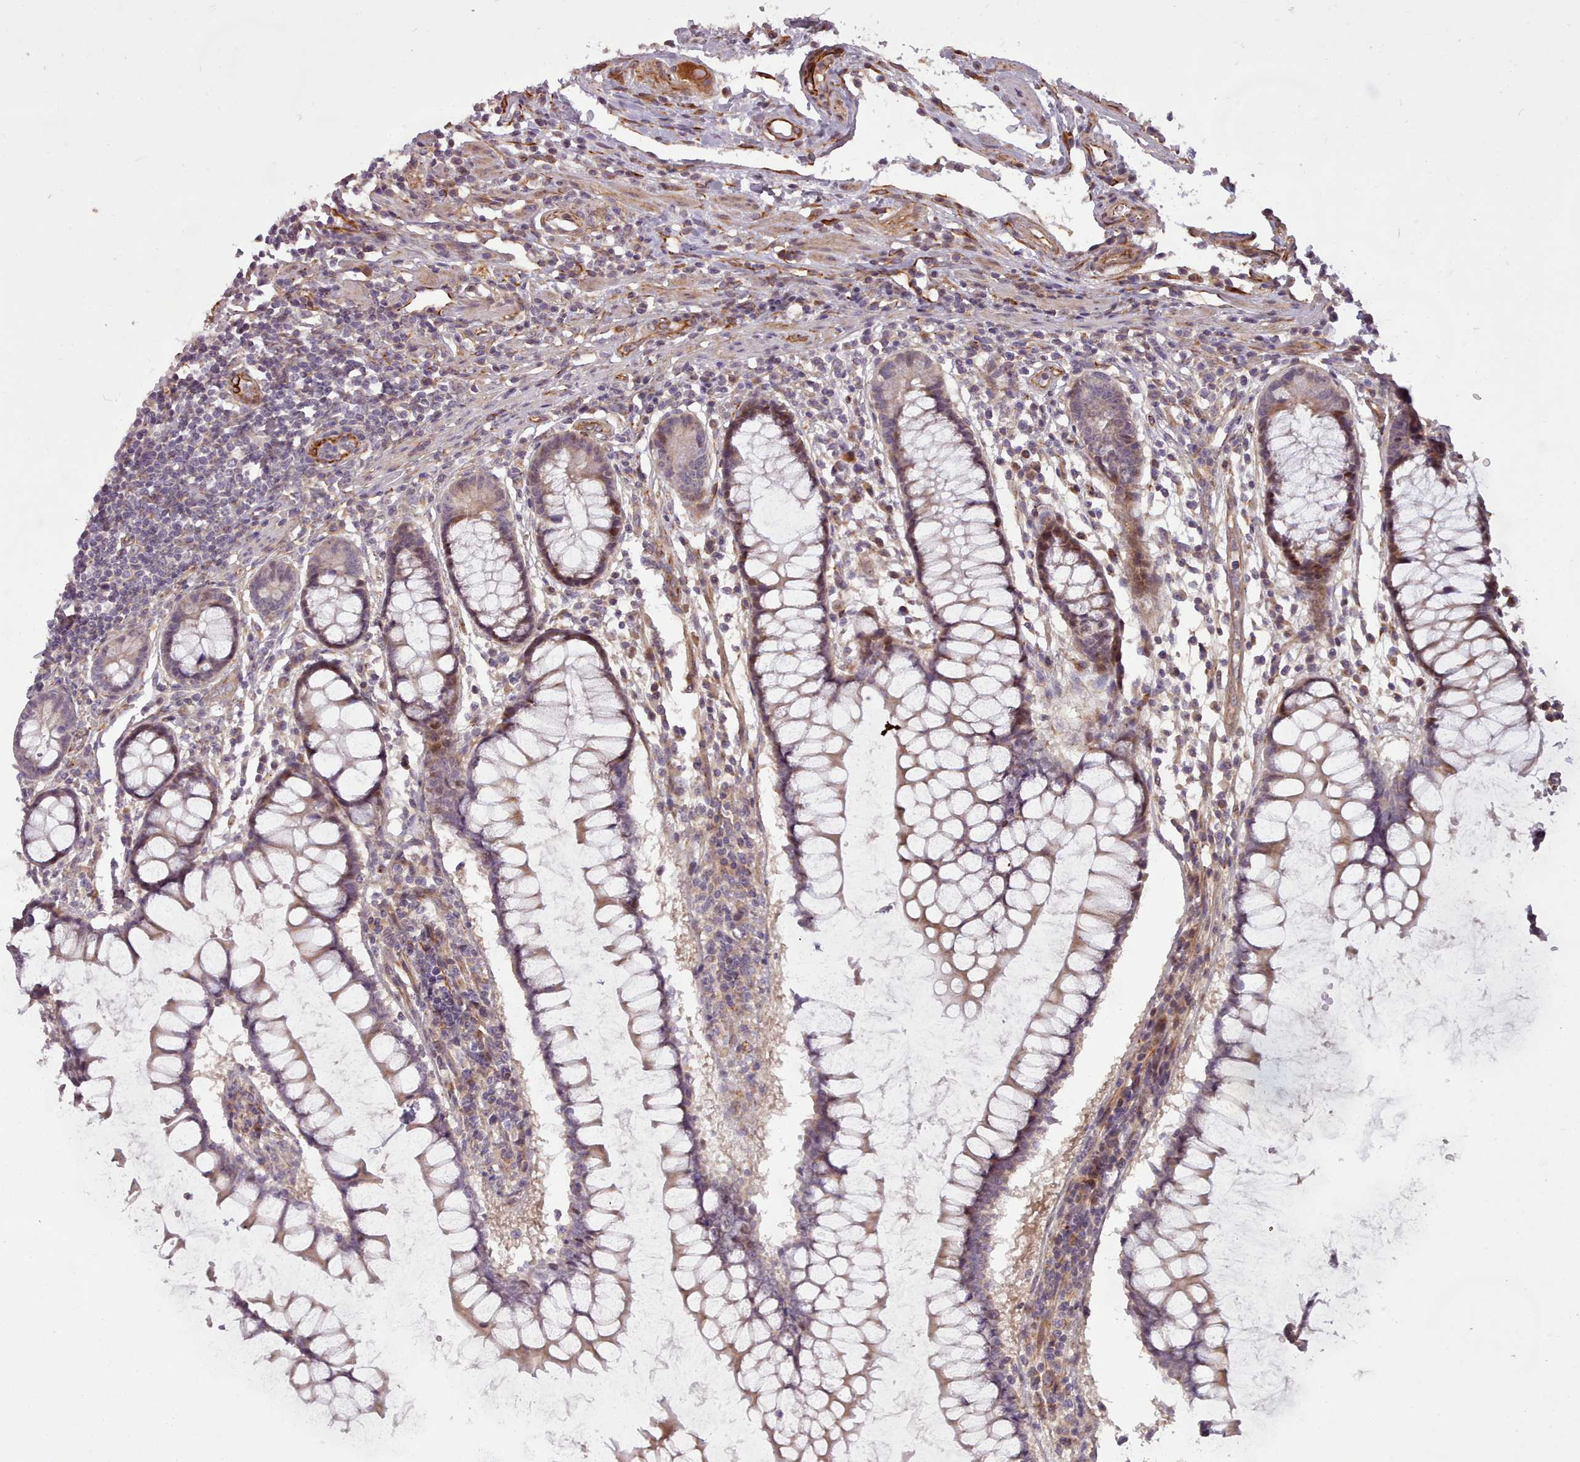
{"staining": {"intensity": "strong", "quantity": ">75%", "location": "cytoplasmic/membranous"}, "tissue": "colon", "cell_type": "Endothelial cells", "image_type": "normal", "snomed": [{"axis": "morphology", "description": "Normal tissue, NOS"}, {"axis": "morphology", "description": "Adenocarcinoma, NOS"}, {"axis": "topography", "description": "Colon"}], "caption": "Immunohistochemistry (DAB (3,3'-diaminobenzidine)) staining of unremarkable colon reveals strong cytoplasmic/membranous protein positivity in approximately >75% of endothelial cells. The staining was performed using DAB to visualize the protein expression in brown, while the nuclei were stained in blue with hematoxylin (Magnification: 20x).", "gene": "GBGT1", "patient": {"sex": "female", "age": 55}}